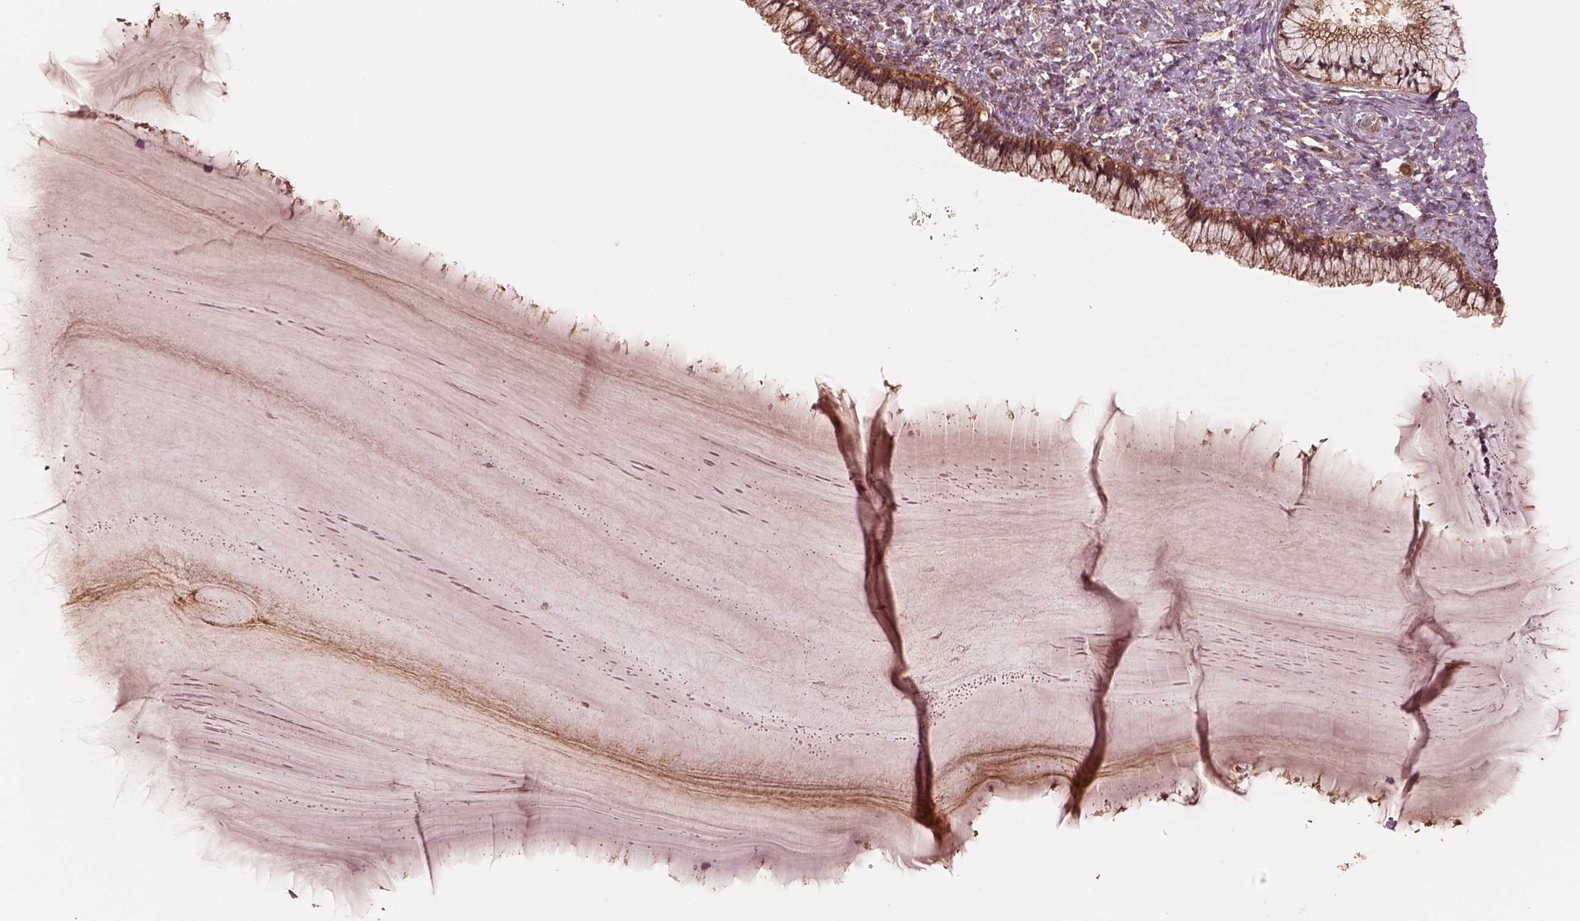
{"staining": {"intensity": "strong", "quantity": ">75%", "location": "cytoplasmic/membranous"}, "tissue": "cervix", "cell_type": "Glandular cells", "image_type": "normal", "snomed": [{"axis": "morphology", "description": "Normal tissue, NOS"}, {"axis": "topography", "description": "Cervix"}], "caption": "IHC of normal human cervix shows high levels of strong cytoplasmic/membranous staining in about >75% of glandular cells. The staining is performed using DAB brown chromogen to label protein expression. The nuclei are counter-stained blue using hematoxylin.", "gene": "DNAJC25", "patient": {"sex": "female", "age": 37}}